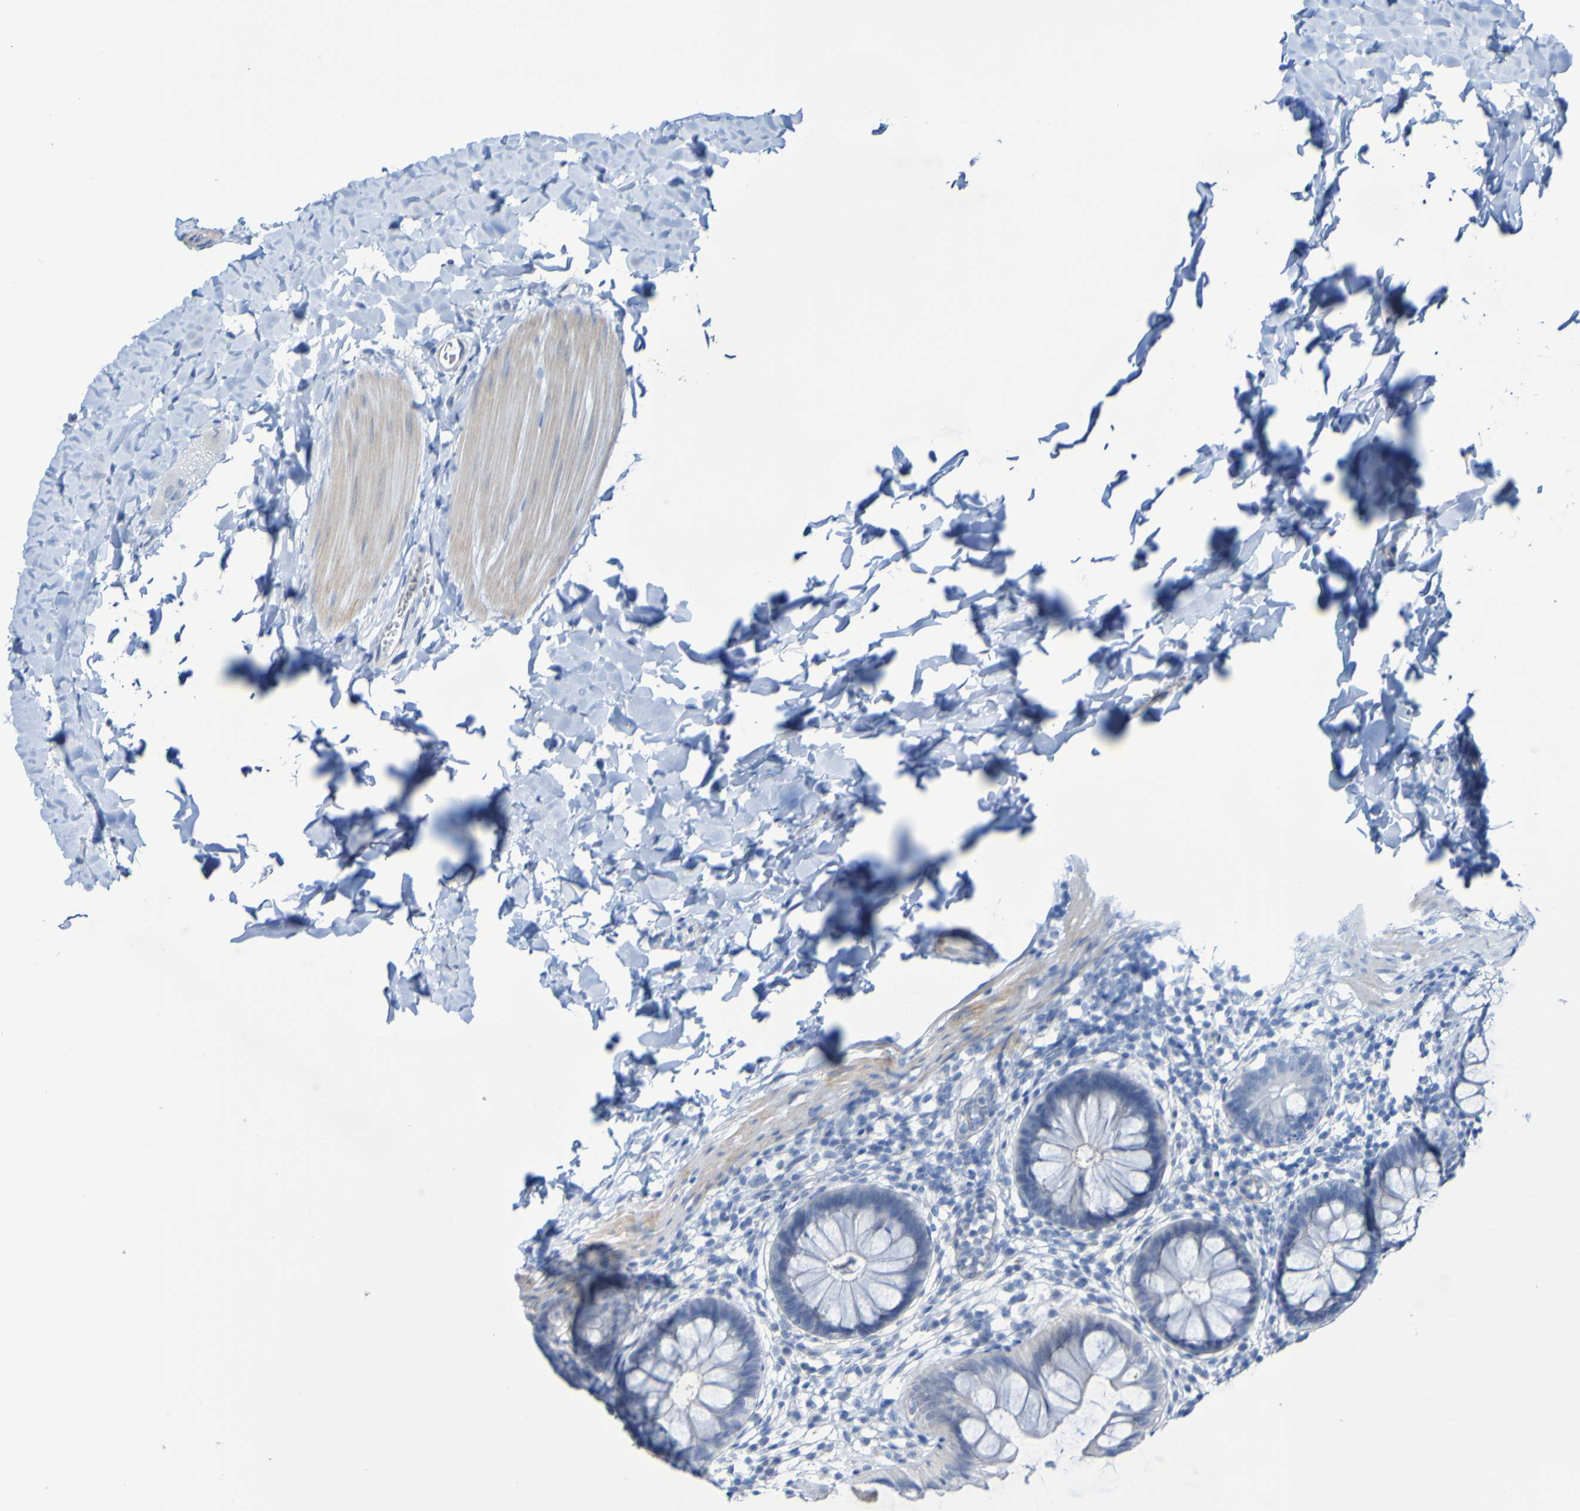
{"staining": {"intensity": "weak", "quantity": "<25%", "location": "cytoplasmic/membranous"}, "tissue": "rectum", "cell_type": "Glandular cells", "image_type": "normal", "snomed": [{"axis": "morphology", "description": "Normal tissue, NOS"}, {"axis": "topography", "description": "Rectum"}], "caption": "This is an immunohistochemistry (IHC) histopathology image of unremarkable human rectum. There is no positivity in glandular cells.", "gene": "ACMSD", "patient": {"sex": "female", "age": 24}}